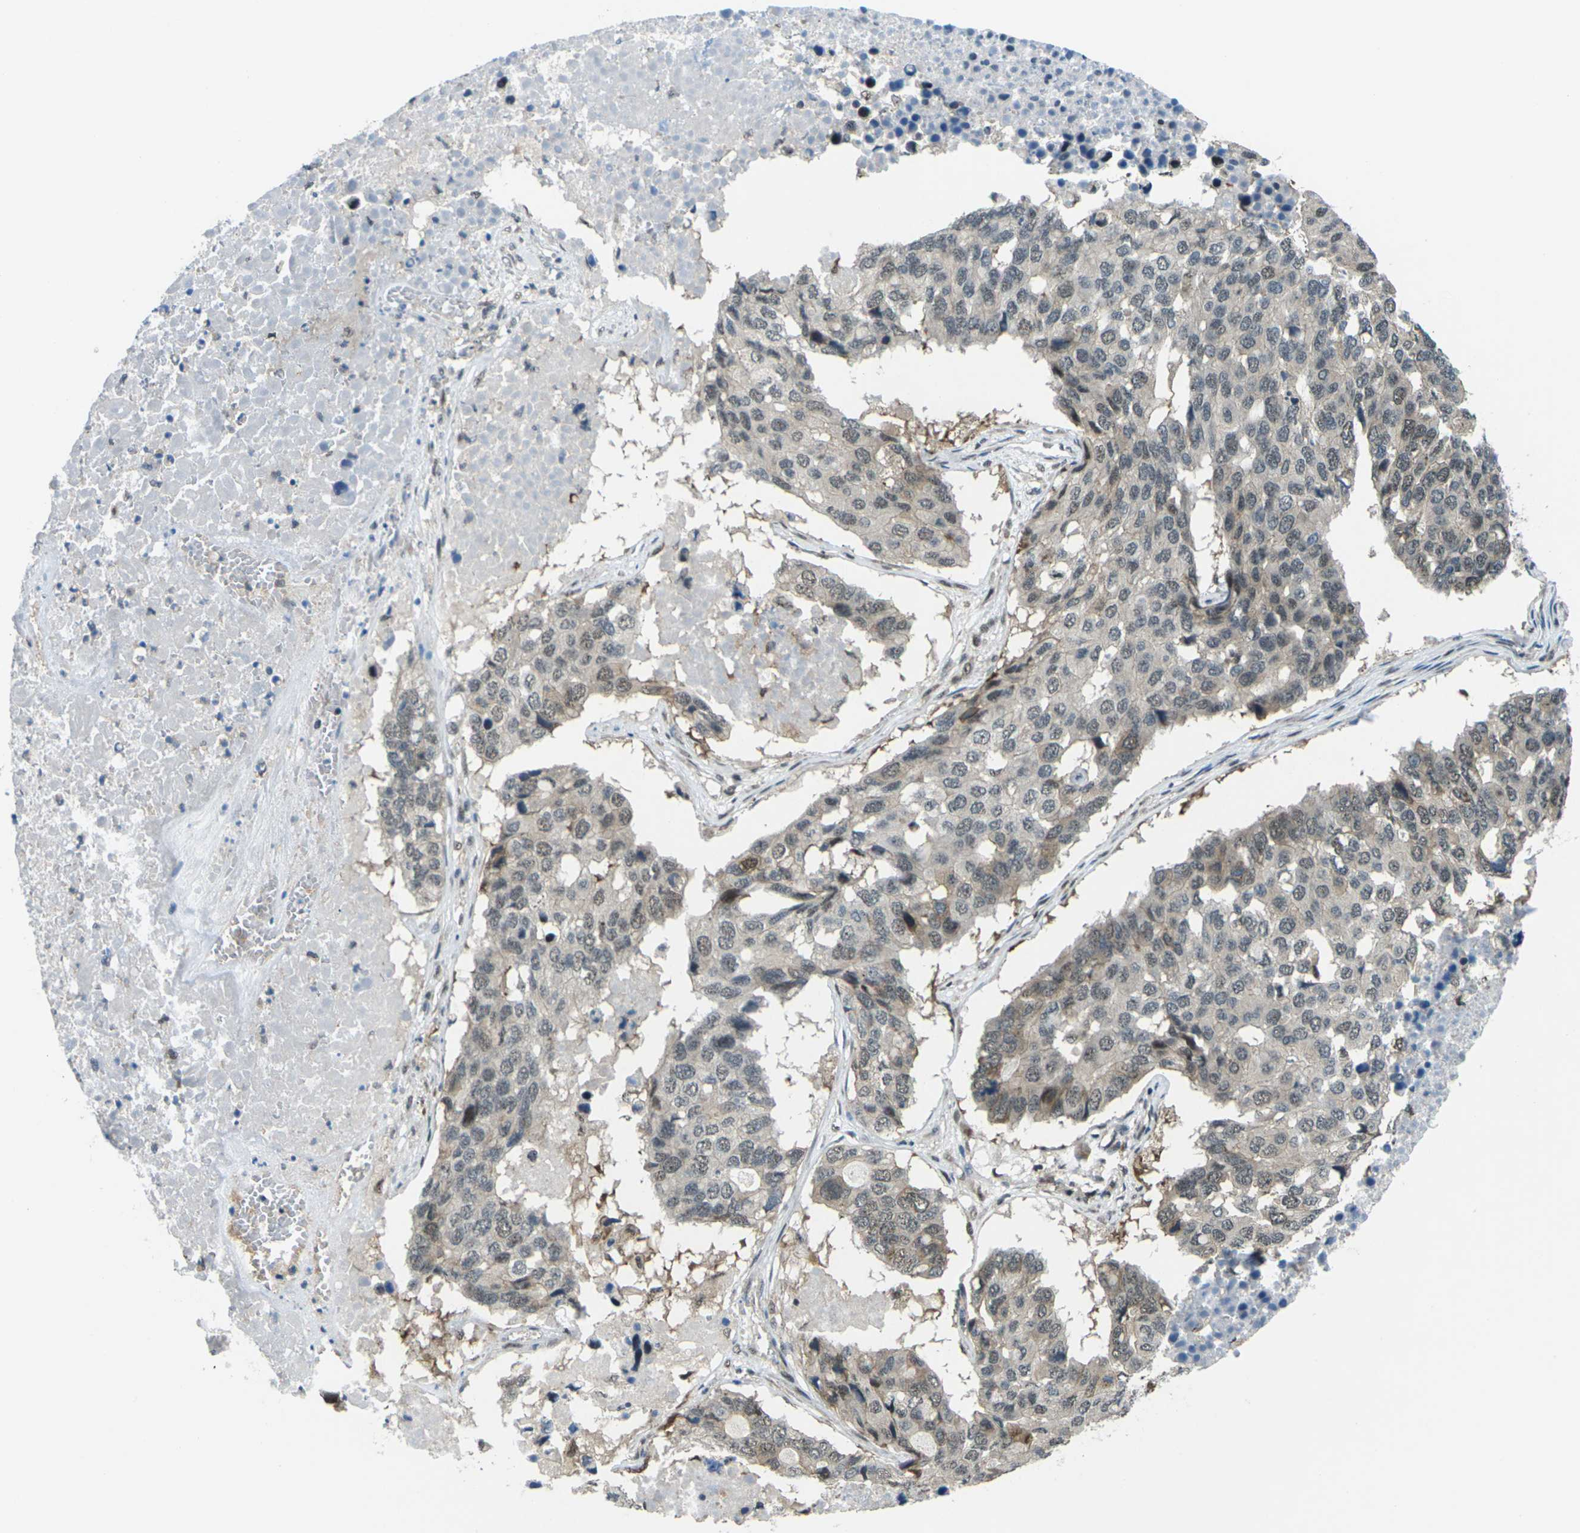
{"staining": {"intensity": "weak", "quantity": "25%-75%", "location": "cytoplasmic/membranous,nuclear"}, "tissue": "pancreatic cancer", "cell_type": "Tumor cells", "image_type": "cancer", "snomed": [{"axis": "morphology", "description": "Adenocarcinoma, NOS"}, {"axis": "topography", "description": "Pancreas"}], "caption": "About 25%-75% of tumor cells in human pancreatic cancer (adenocarcinoma) show weak cytoplasmic/membranous and nuclear protein staining as visualized by brown immunohistochemical staining.", "gene": "UBE2S", "patient": {"sex": "male", "age": 50}}